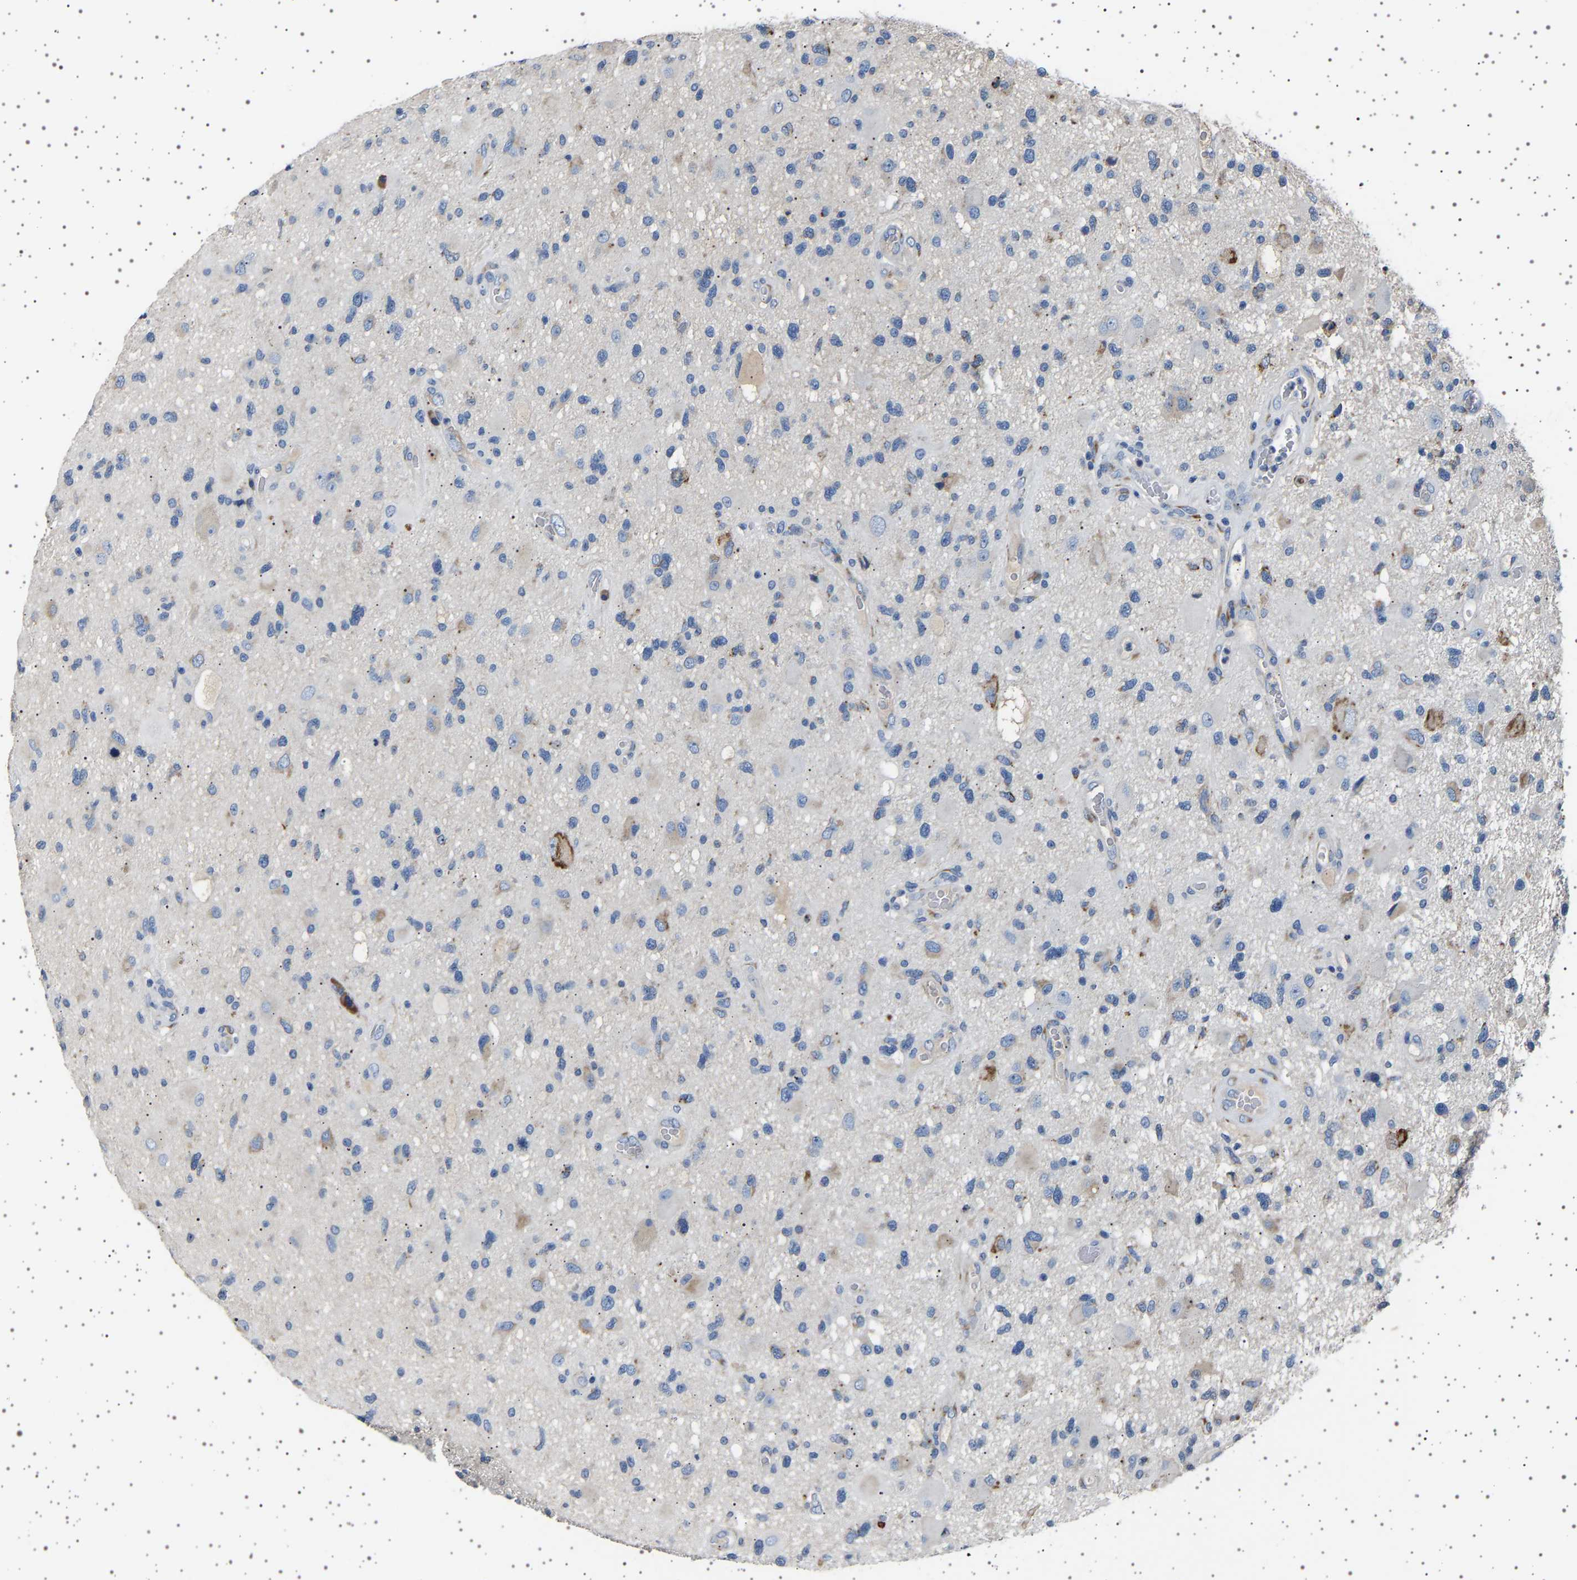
{"staining": {"intensity": "moderate", "quantity": "<25%", "location": "cytoplasmic/membranous"}, "tissue": "glioma", "cell_type": "Tumor cells", "image_type": "cancer", "snomed": [{"axis": "morphology", "description": "Glioma, malignant, High grade"}, {"axis": "topography", "description": "Brain"}], "caption": "Protein expression analysis of human malignant glioma (high-grade) reveals moderate cytoplasmic/membranous staining in about <25% of tumor cells.", "gene": "FTCD", "patient": {"sex": "male", "age": 33}}